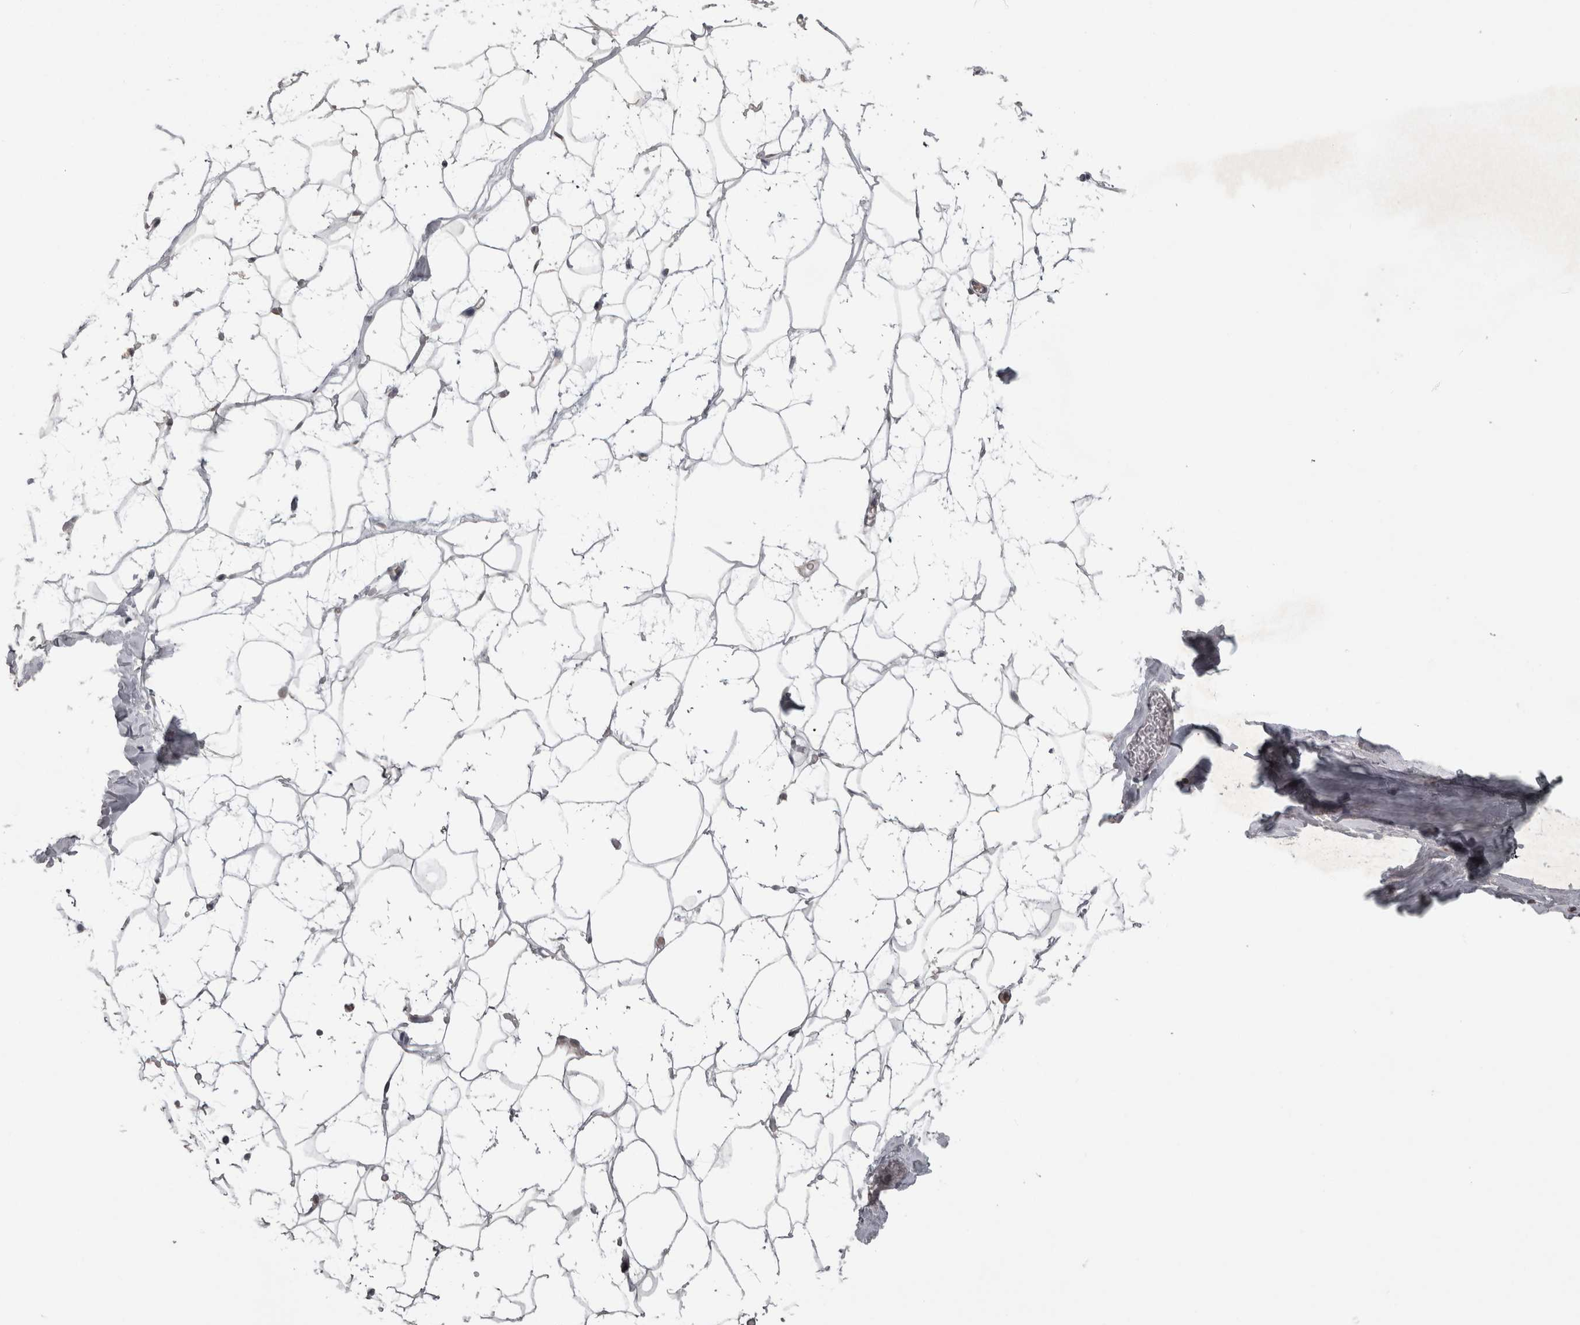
{"staining": {"intensity": "weak", "quantity": ">75%", "location": "cytoplasmic/membranous"}, "tissue": "adipose tissue", "cell_type": "Adipocytes", "image_type": "normal", "snomed": [{"axis": "morphology", "description": "Normal tissue, NOS"}, {"axis": "morphology", "description": "Fibrosis, NOS"}, {"axis": "topography", "description": "Breast"}, {"axis": "topography", "description": "Adipose tissue"}], "caption": "Protein analysis of benign adipose tissue shows weak cytoplasmic/membranous staining in about >75% of adipocytes.", "gene": "MICU3", "patient": {"sex": "female", "age": 39}}